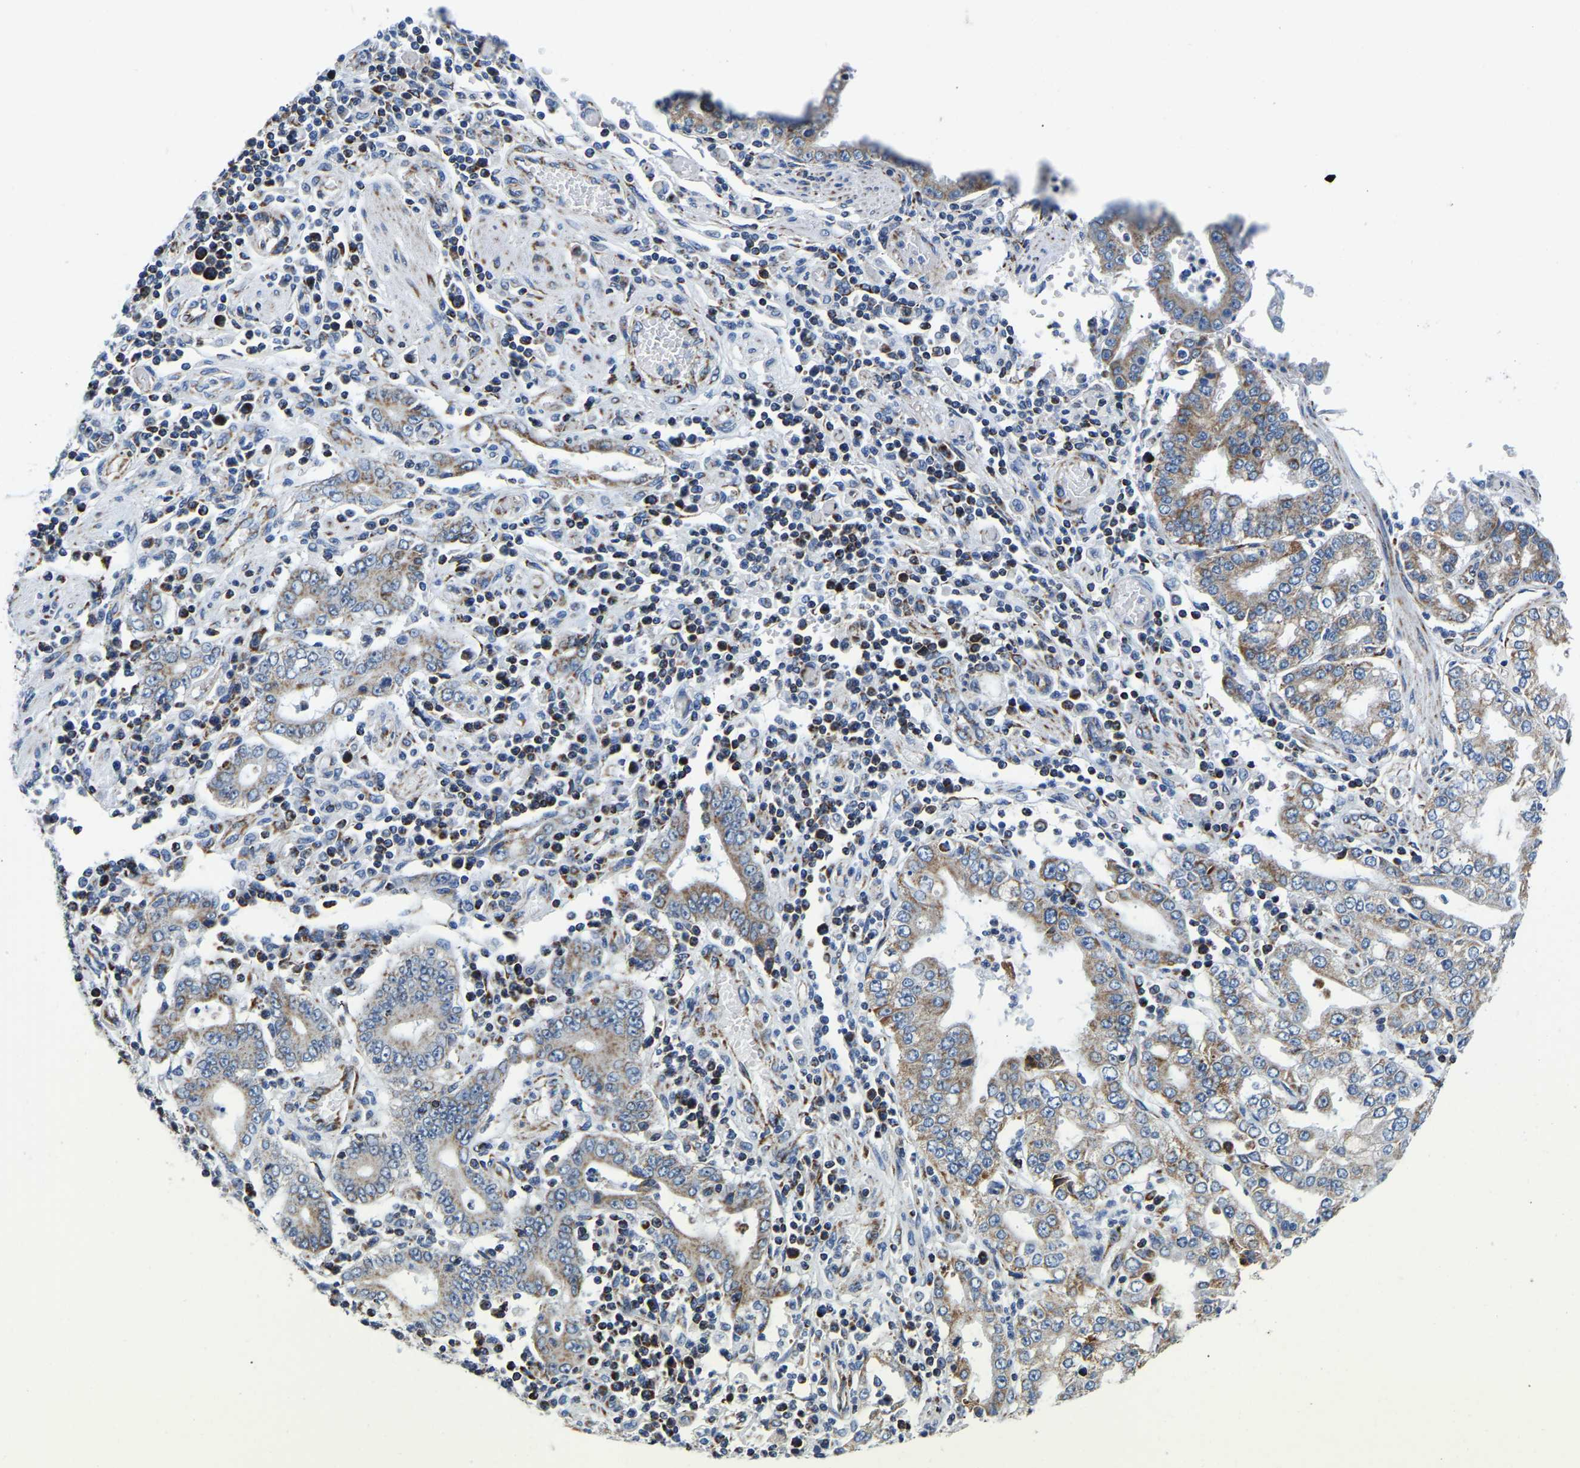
{"staining": {"intensity": "weak", "quantity": "25%-75%", "location": "cytoplasmic/membranous"}, "tissue": "stomach cancer", "cell_type": "Tumor cells", "image_type": "cancer", "snomed": [{"axis": "morphology", "description": "Adenocarcinoma, NOS"}, {"axis": "topography", "description": "Stomach"}], "caption": "Tumor cells display low levels of weak cytoplasmic/membranous expression in about 25%-75% of cells in adenocarcinoma (stomach).", "gene": "SFXN1", "patient": {"sex": "male", "age": 76}}